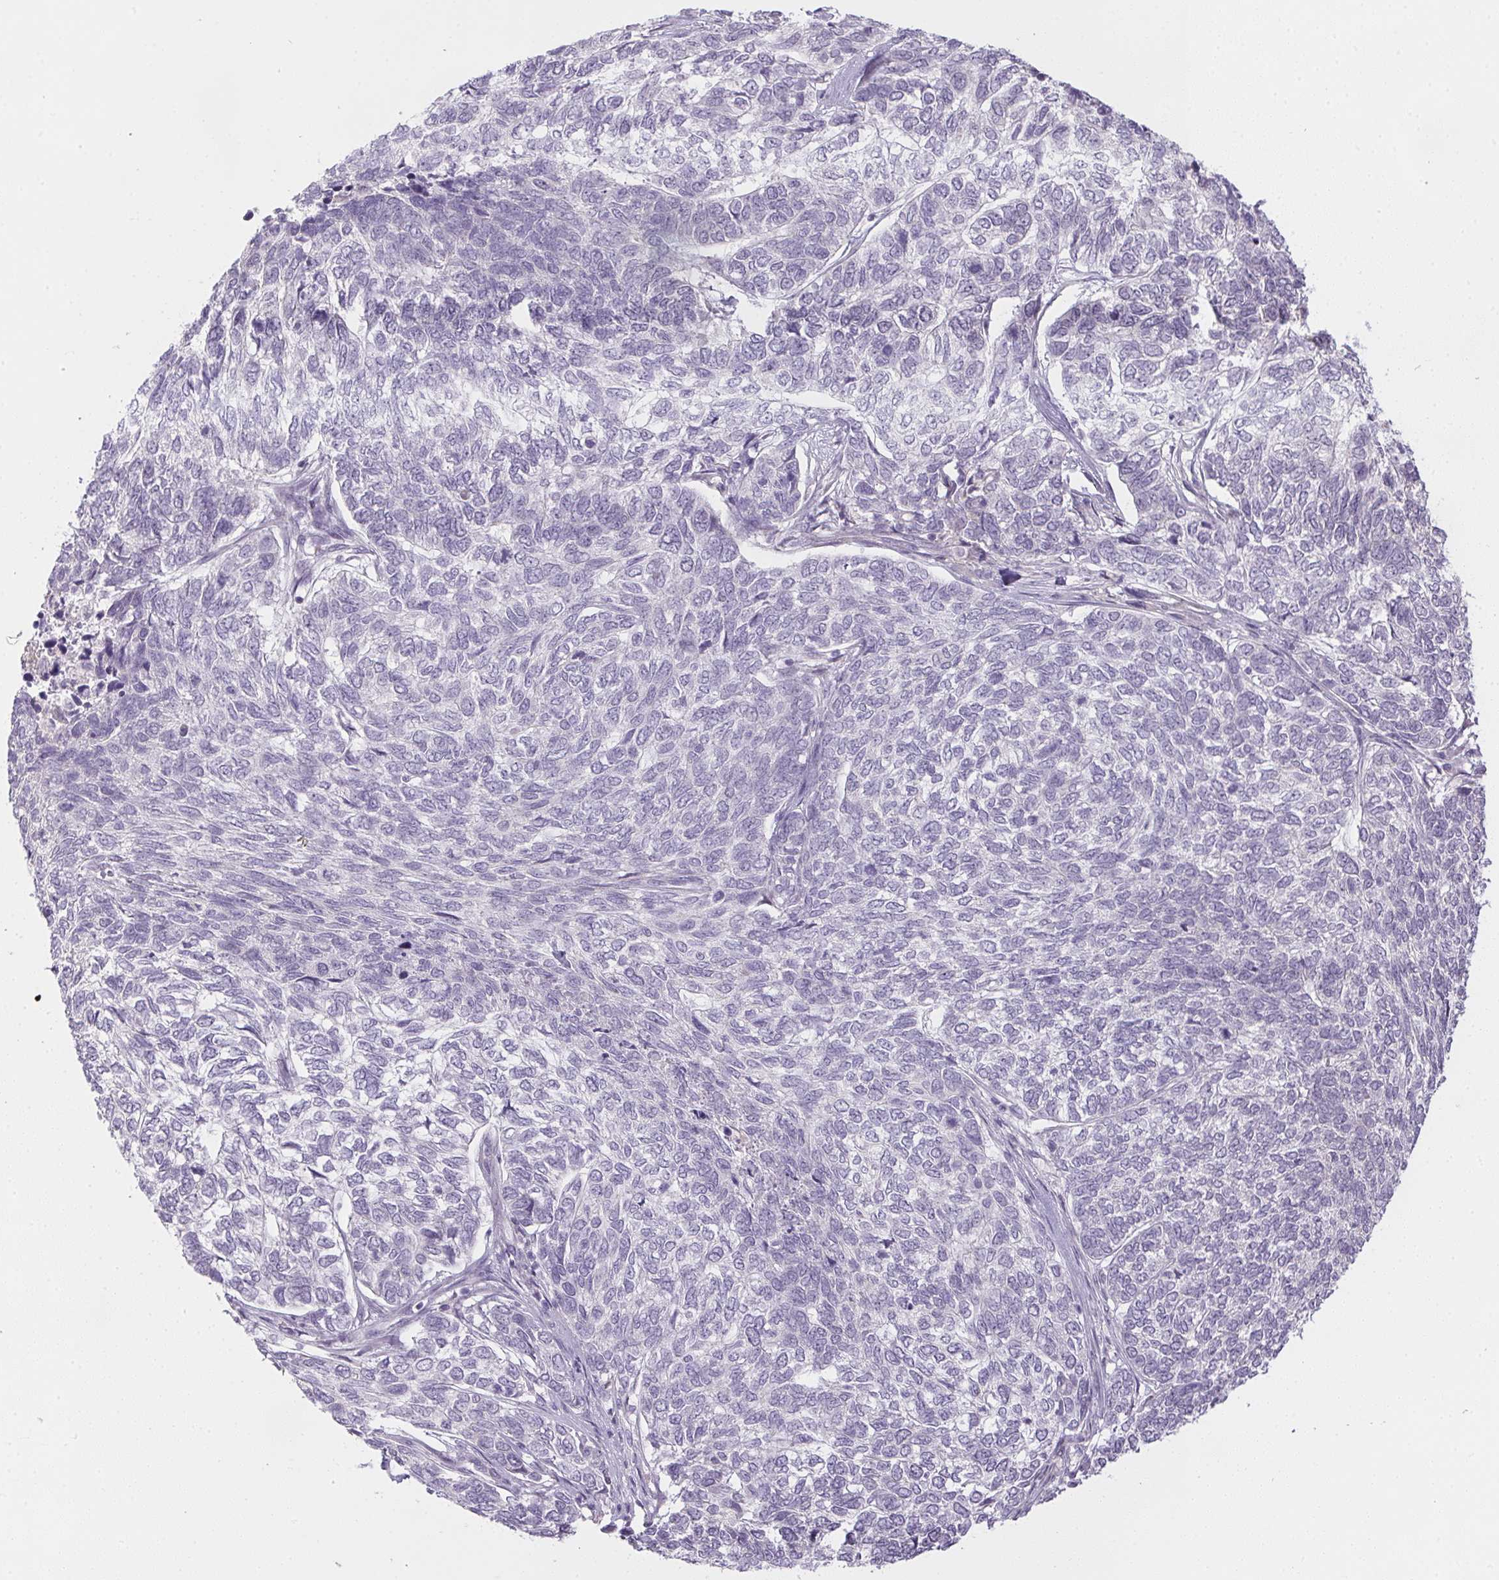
{"staining": {"intensity": "negative", "quantity": "none", "location": "none"}, "tissue": "skin cancer", "cell_type": "Tumor cells", "image_type": "cancer", "snomed": [{"axis": "morphology", "description": "Basal cell carcinoma"}, {"axis": "topography", "description": "Skin"}], "caption": "A histopathology image of human basal cell carcinoma (skin) is negative for staining in tumor cells. (DAB immunohistochemistry (IHC) with hematoxylin counter stain).", "gene": "CTCFL", "patient": {"sex": "female", "age": 65}}